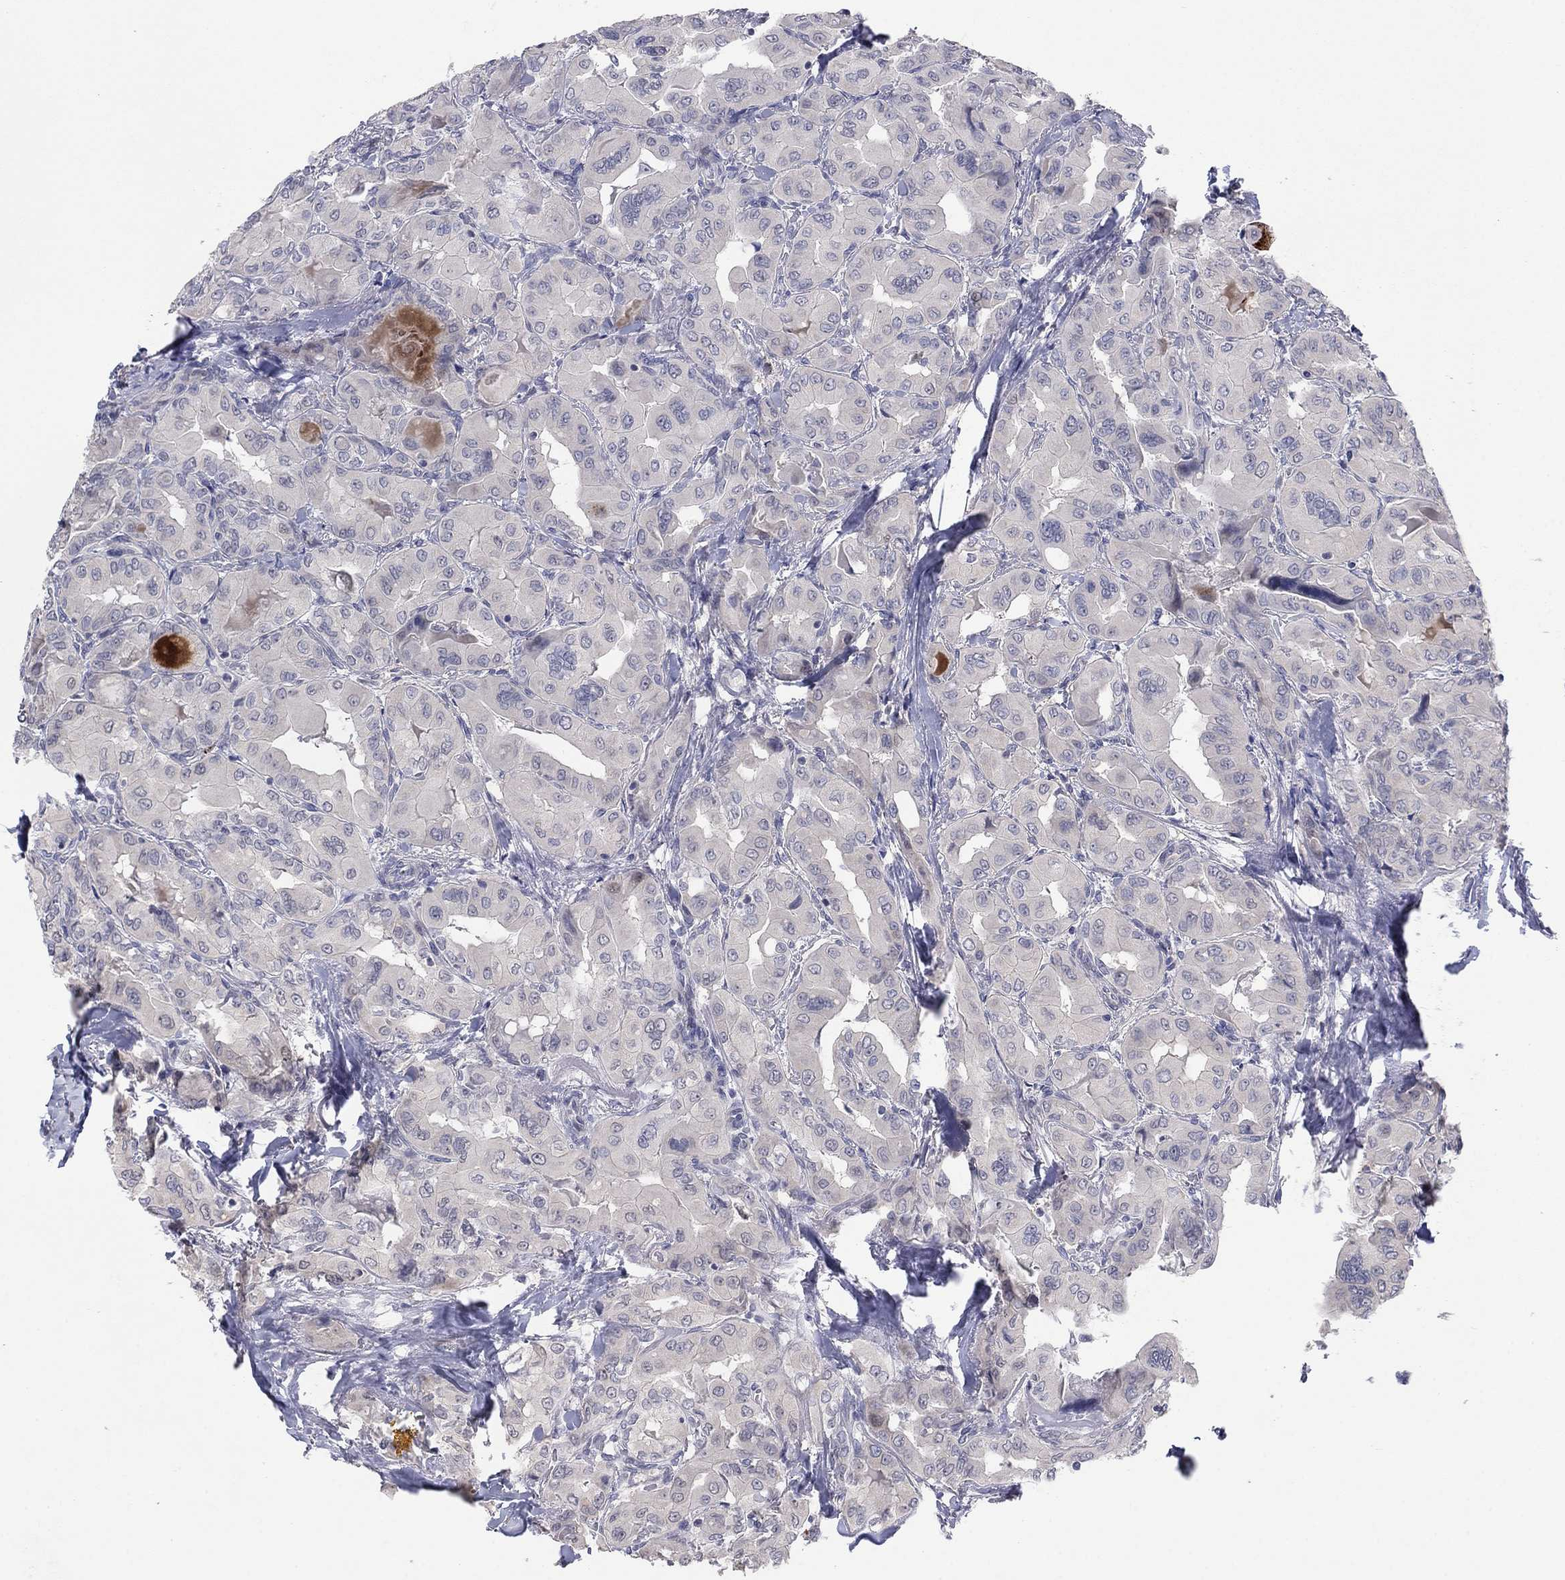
{"staining": {"intensity": "negative", "quantity": "none", "location": "none"}, "tissue": "thyroid cancer", "cell_type": "Tumor cells", "image_type": "cancer", "snomed": [{"axis": "morphology", "description": "Normal tissue, NOS"}, {"axis": "morphology", "description": "Papillary adenocarcinoma, NOS"}, {"axis": "topography", "description": "Thyroid gland"}], "caption": "This is a image of immunohistochemistry staining of papillary adenocarcinoma (thyroid), which shows no staining in tumor cells.", "gene": "AMN1", "patient": {"sex": "female", "age": 66}}